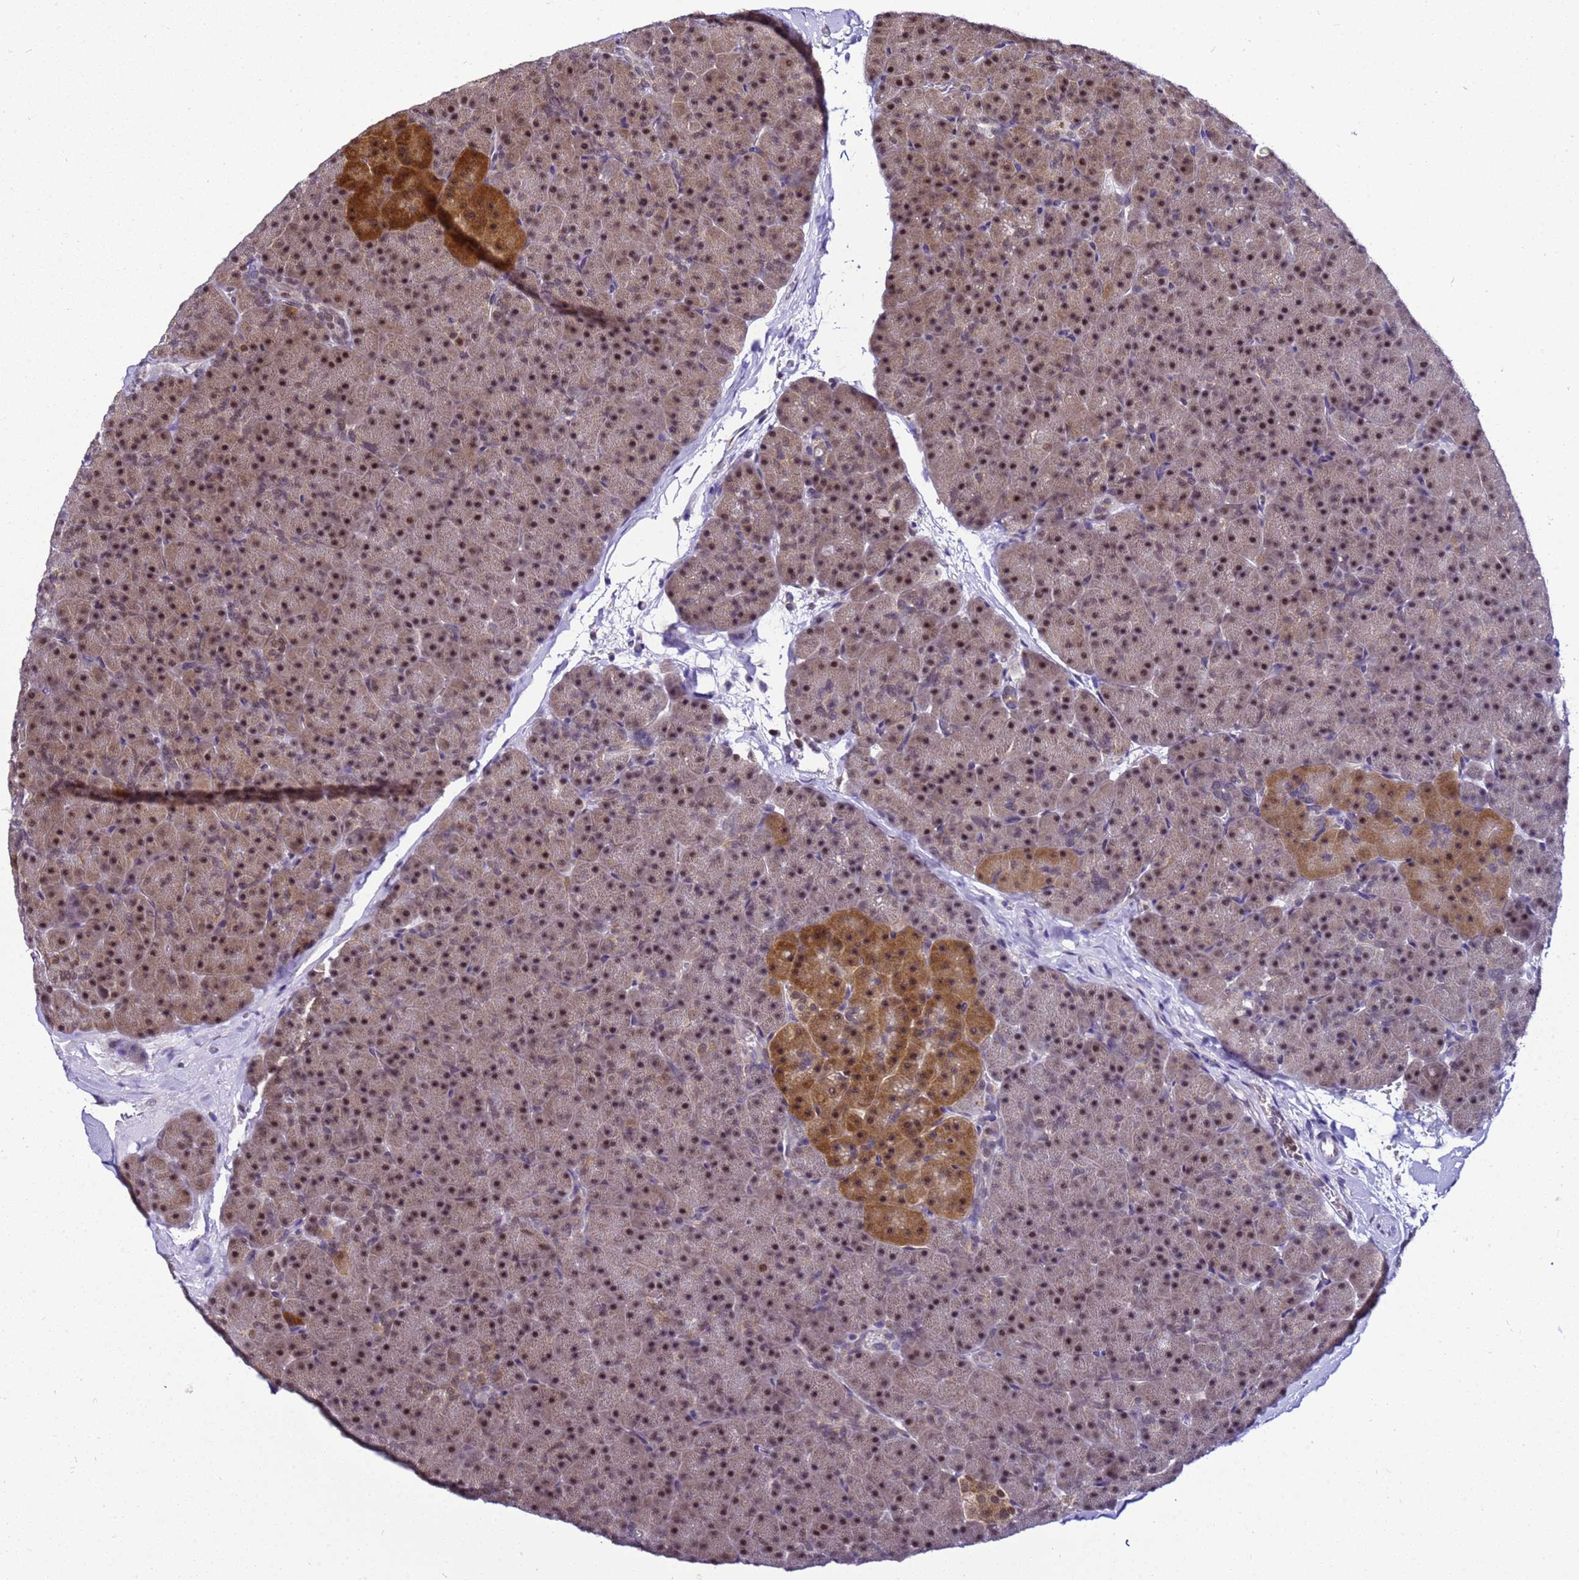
{"staining": {"intensity": "strong", "quantity": "25%-75%", "location": "cytoplasmic/membranous,nuclear"}, "tissue": "pancreas", "cell_type": "Exocrine glandular cells", "image_type": "normal", "snomed": [{"axis": "morphology", "description": "Normal tissue, NOS"}, {"axis": "topography", "description": "Pancreas"}], "caption": "Human pancreas stained for a protein (brown) reveals strong cytoplasmic/membranous,nuclear positive expression in approximately 25%-75% of exocrine glandular cells.", "gene": "SMN1", "patient": {"sex": "male", "age": 36}}